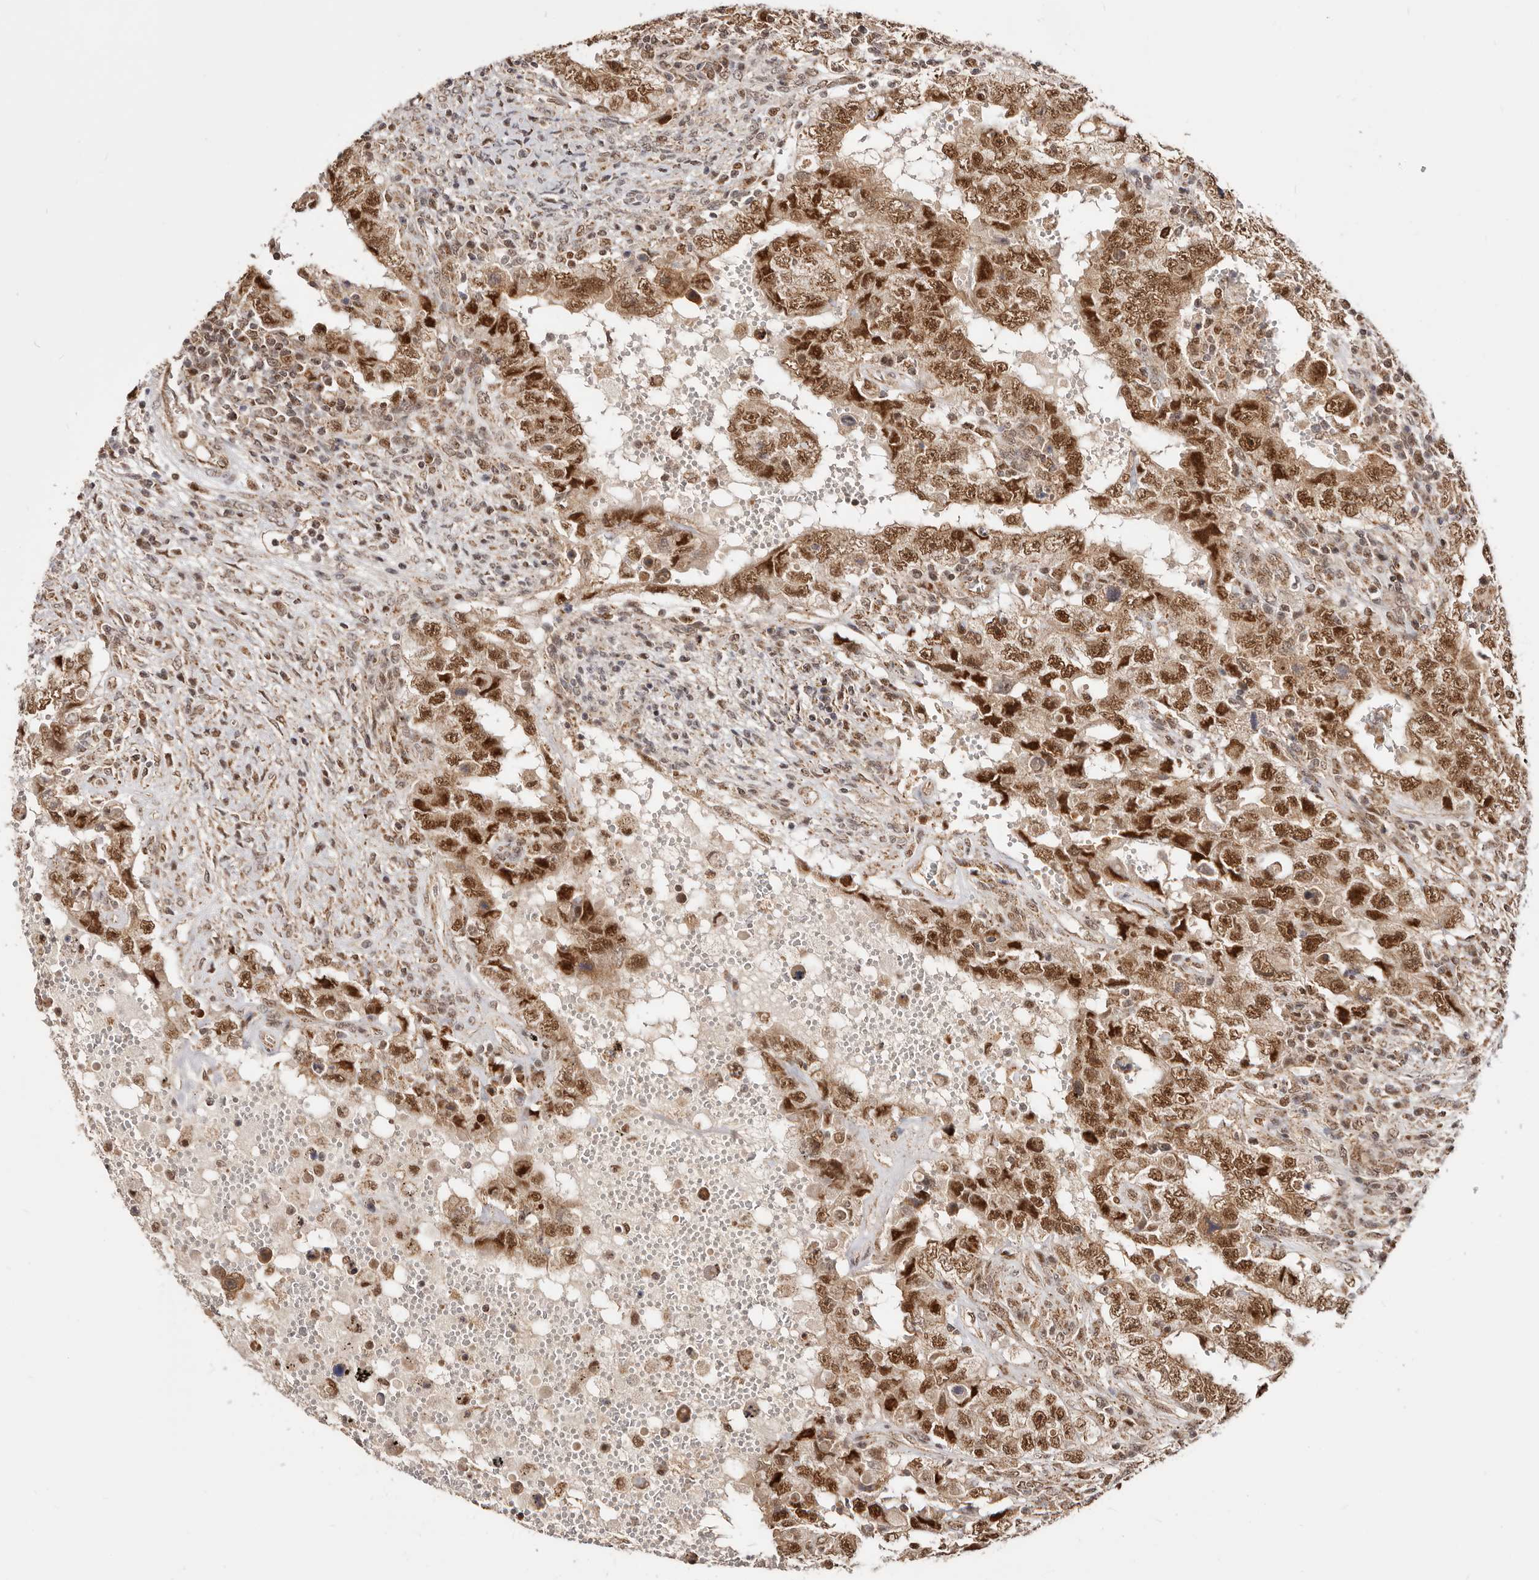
{"staining": {"intensity": "strong", "quantity": ">75%", "location": "cytoplasmic/membranous,nuclear"}, "tissue": "testis cancer", "cell_type": "Tumor cells", "image_type": "cancer", "snomed": [{"axis": "morphology", "description": "Carcinoma, Embryonal, NOS"}, {"axis": "topography", "description": "Testis"}], "caption": "This is an image of IHC staining of testis cancer (embryonal carcinoma), which shows strong expression in the cytoplasmic/membranous and nuclear of tumor cells.", "gene": "SEC14L1", "patient": {"sex": "male", "age": 26}}